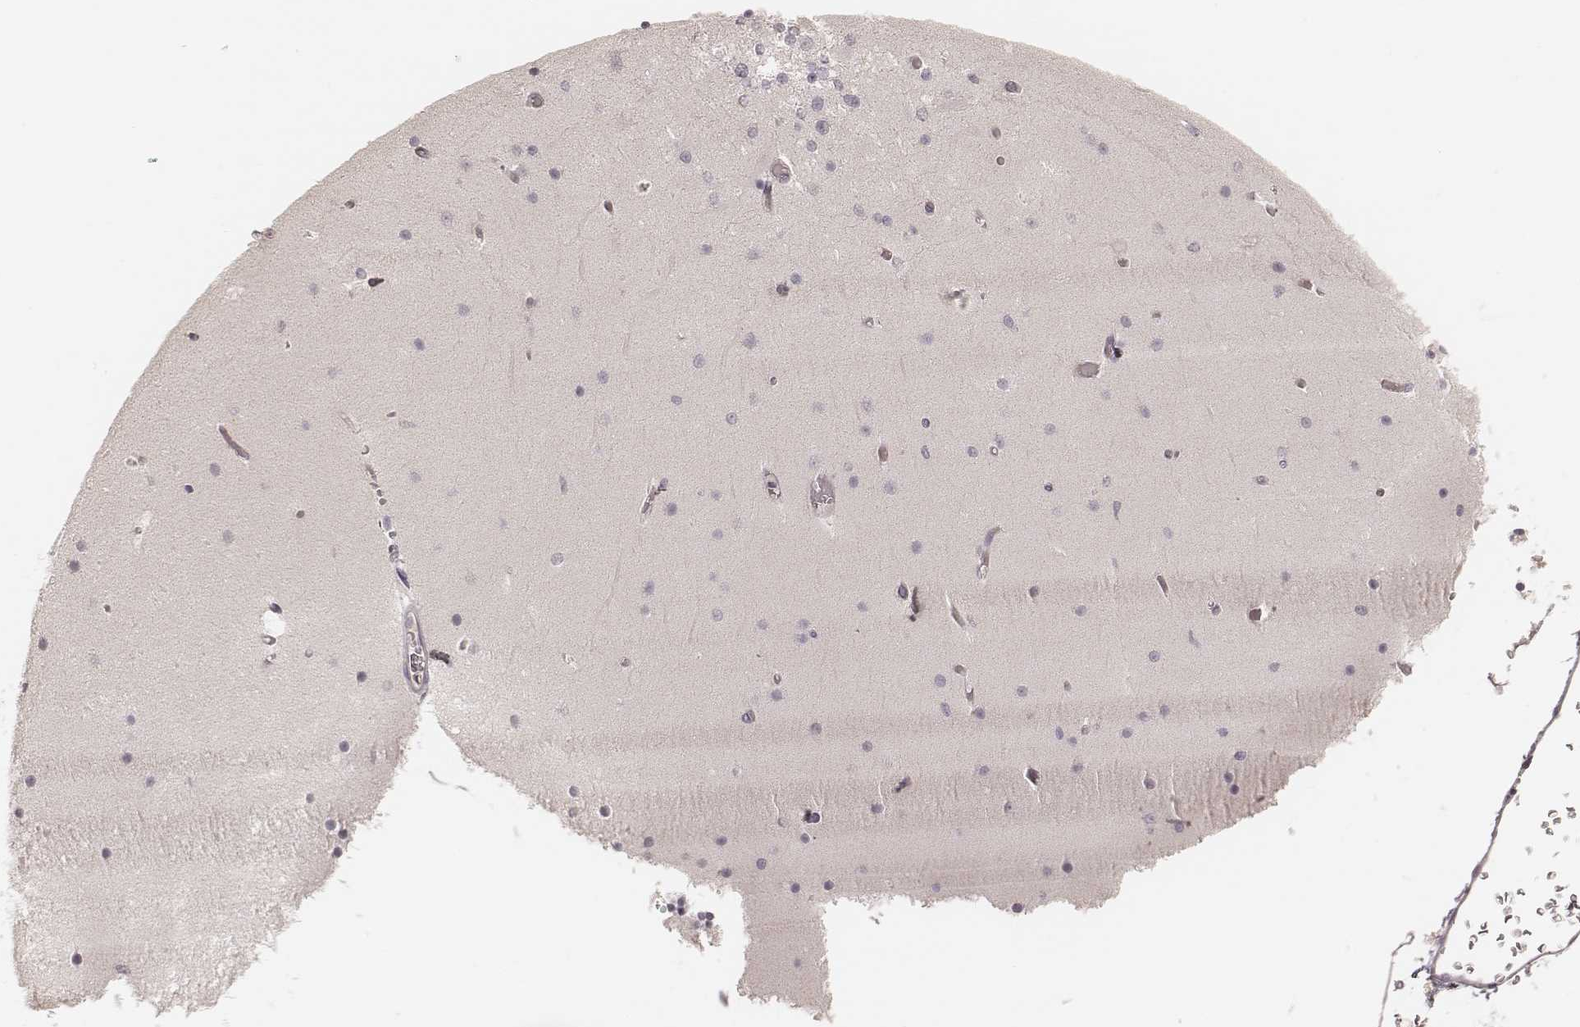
{"staining": {"intensity": "negative", "quantity": "none", "location": "none"}, "tissue": "cerebellum", "cell_type": "Cells in granular layer", "image_type": "normal", "snomed": [{"axis": "morphology", "description": "Normal tissue, NOS"}, {"axis": "topography", "description": "Cerebellum"}], "caption": "Immunohistochemistry image of unremarkable human cerebellum stained for a protein (brown), which demonstrates no positivity in cells in granular layer. (DAB immunohistochemistry (IHC) with hematoxylin counter stain).", "gene": "GORASP2", "patient": {"sex": "female", "age": 28}}